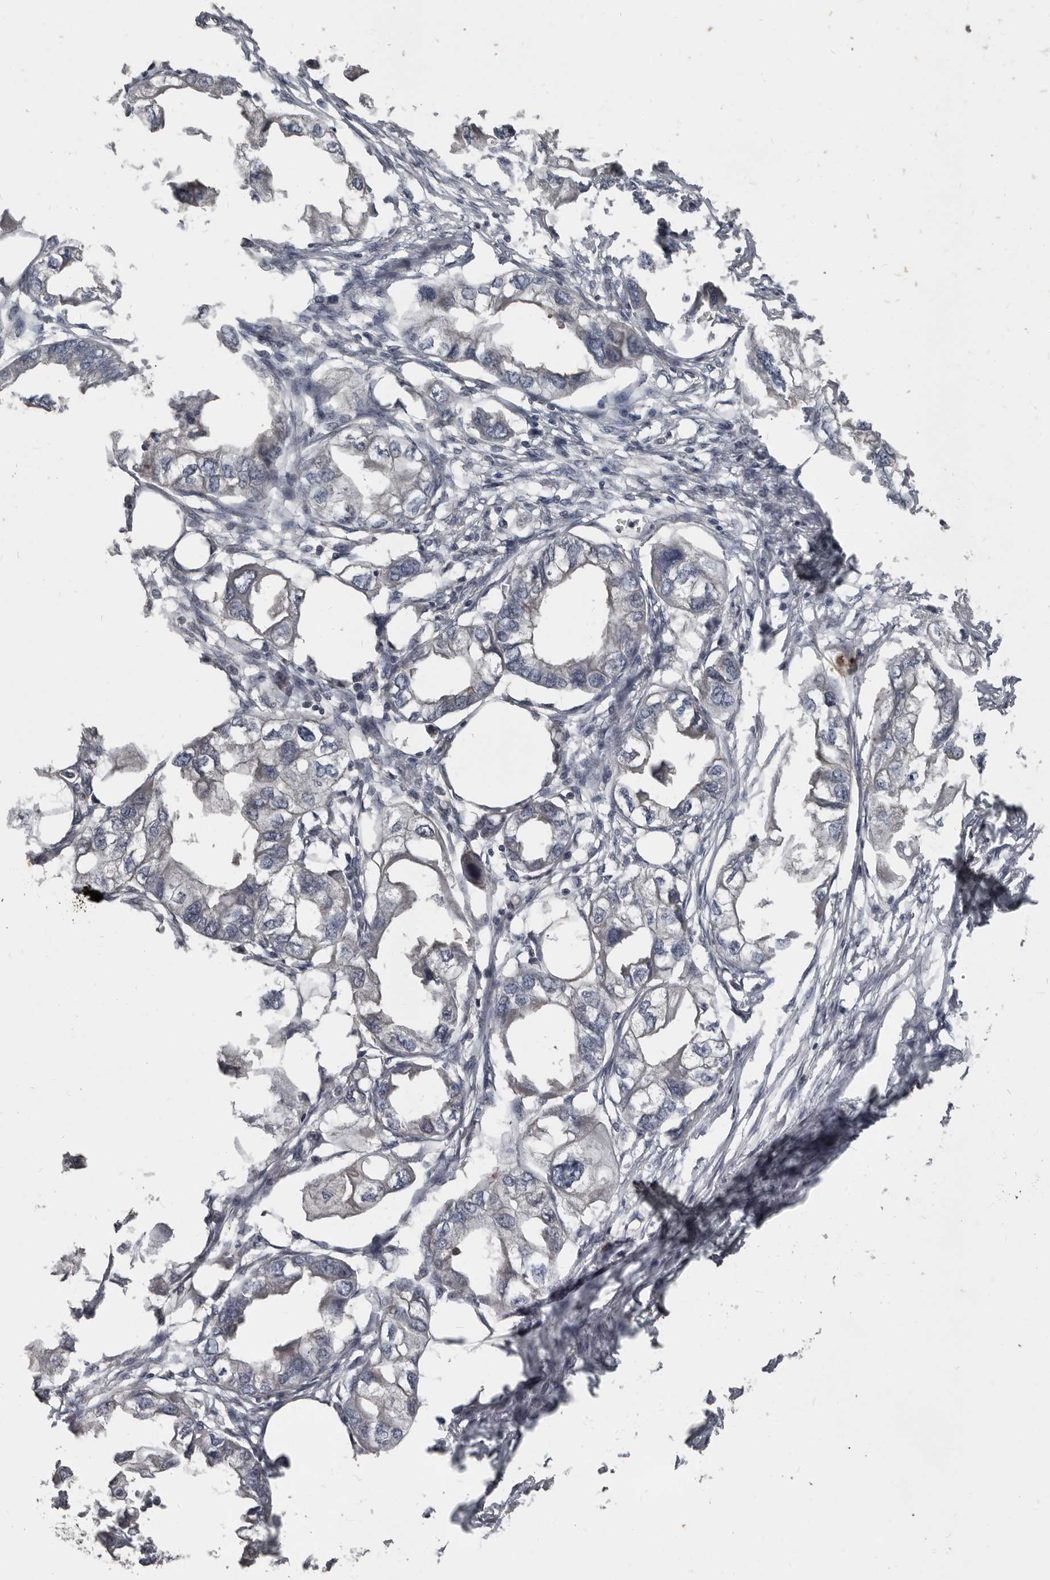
{"staining": {"intensity": "negative", "quantity": "none", "location": "none"}, "tissue": "endometrial cancer", "cell_type": "Tumor cells", "image_type": "cancer", "snomed": [{"axis": "morphology", "description": "Adenocarcinoma, NOS"}, {"axis": "morphology", "description": "Adenocarcinoma, metastatic, NOS"}, {"axis": "topography", "description": "Adipose tissue"}, {"axis": "topography", "description": "Endometrium"}], "caption": "Immunohistochemistry photomicrograph of neoplastic tissue: human endometrial adenocarcinoma stained with DAB shows no significant protein expression in tumor cells.", "gene": "CA6", "patient": {"sex": "female", "age": 67}}